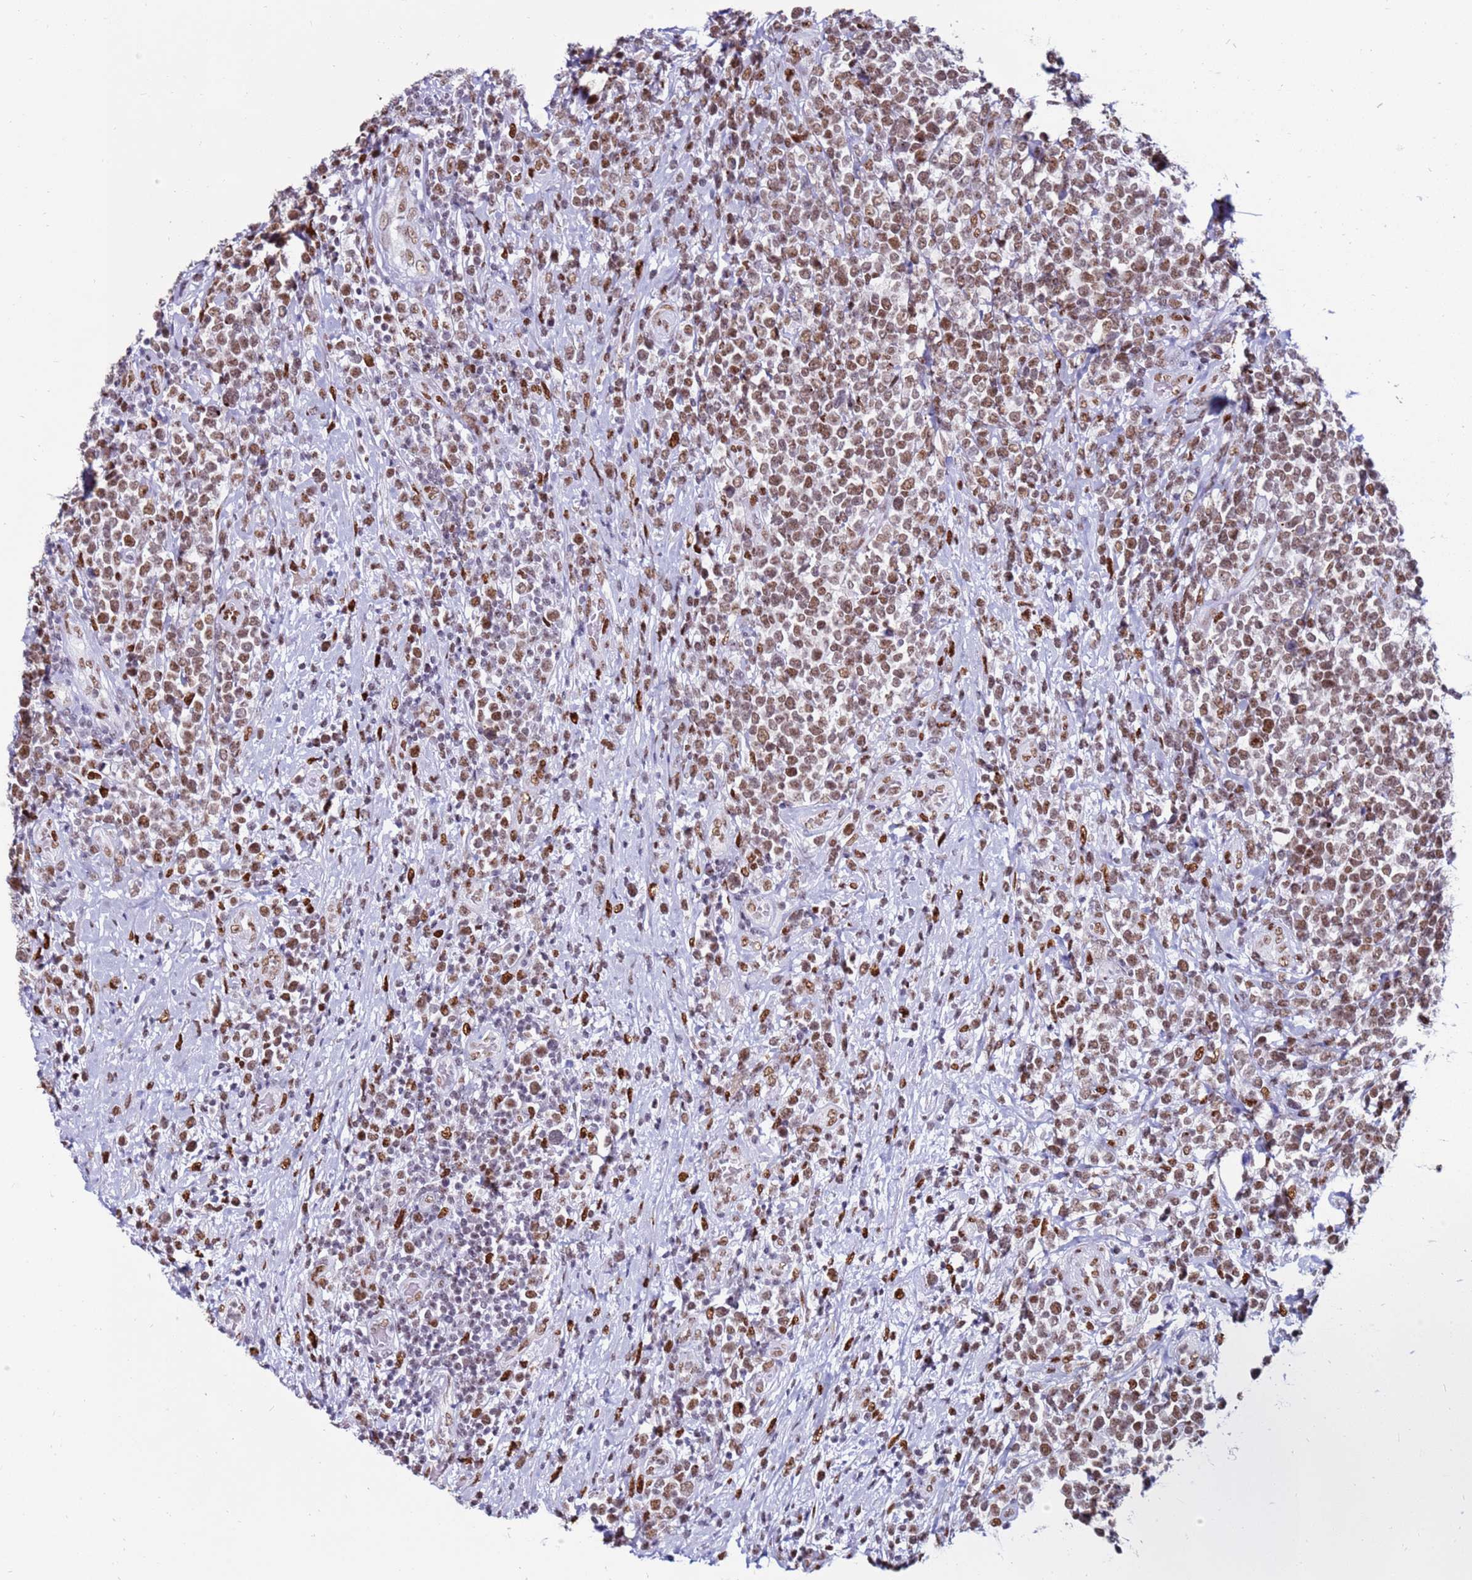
{"staining": {"intensity": "moderate", "quantity": ">75%", "location": "nuclear"}, "tissue": "lymphoma", "cell_type": "Tumor cells", "image_type": "cancer", "snomed": [{"axis": "morphology", "description": "Malignant lymphoma, non-Hodgkin's type, High grade"}, {"axis": "topography", "description": "Soft tissue"}], "caption": "Protein staining of malignant lymphoma, non-Hodgkin's type (high-grade) tissue displays moderate nuclear staining in about >75% of tumor cells. Immunohistochemistry (ihc) stains the protein in brown and the nuclei are stained blue.", "gene": "KPNA4", "patient": {"sex": "female", "age": 56}}